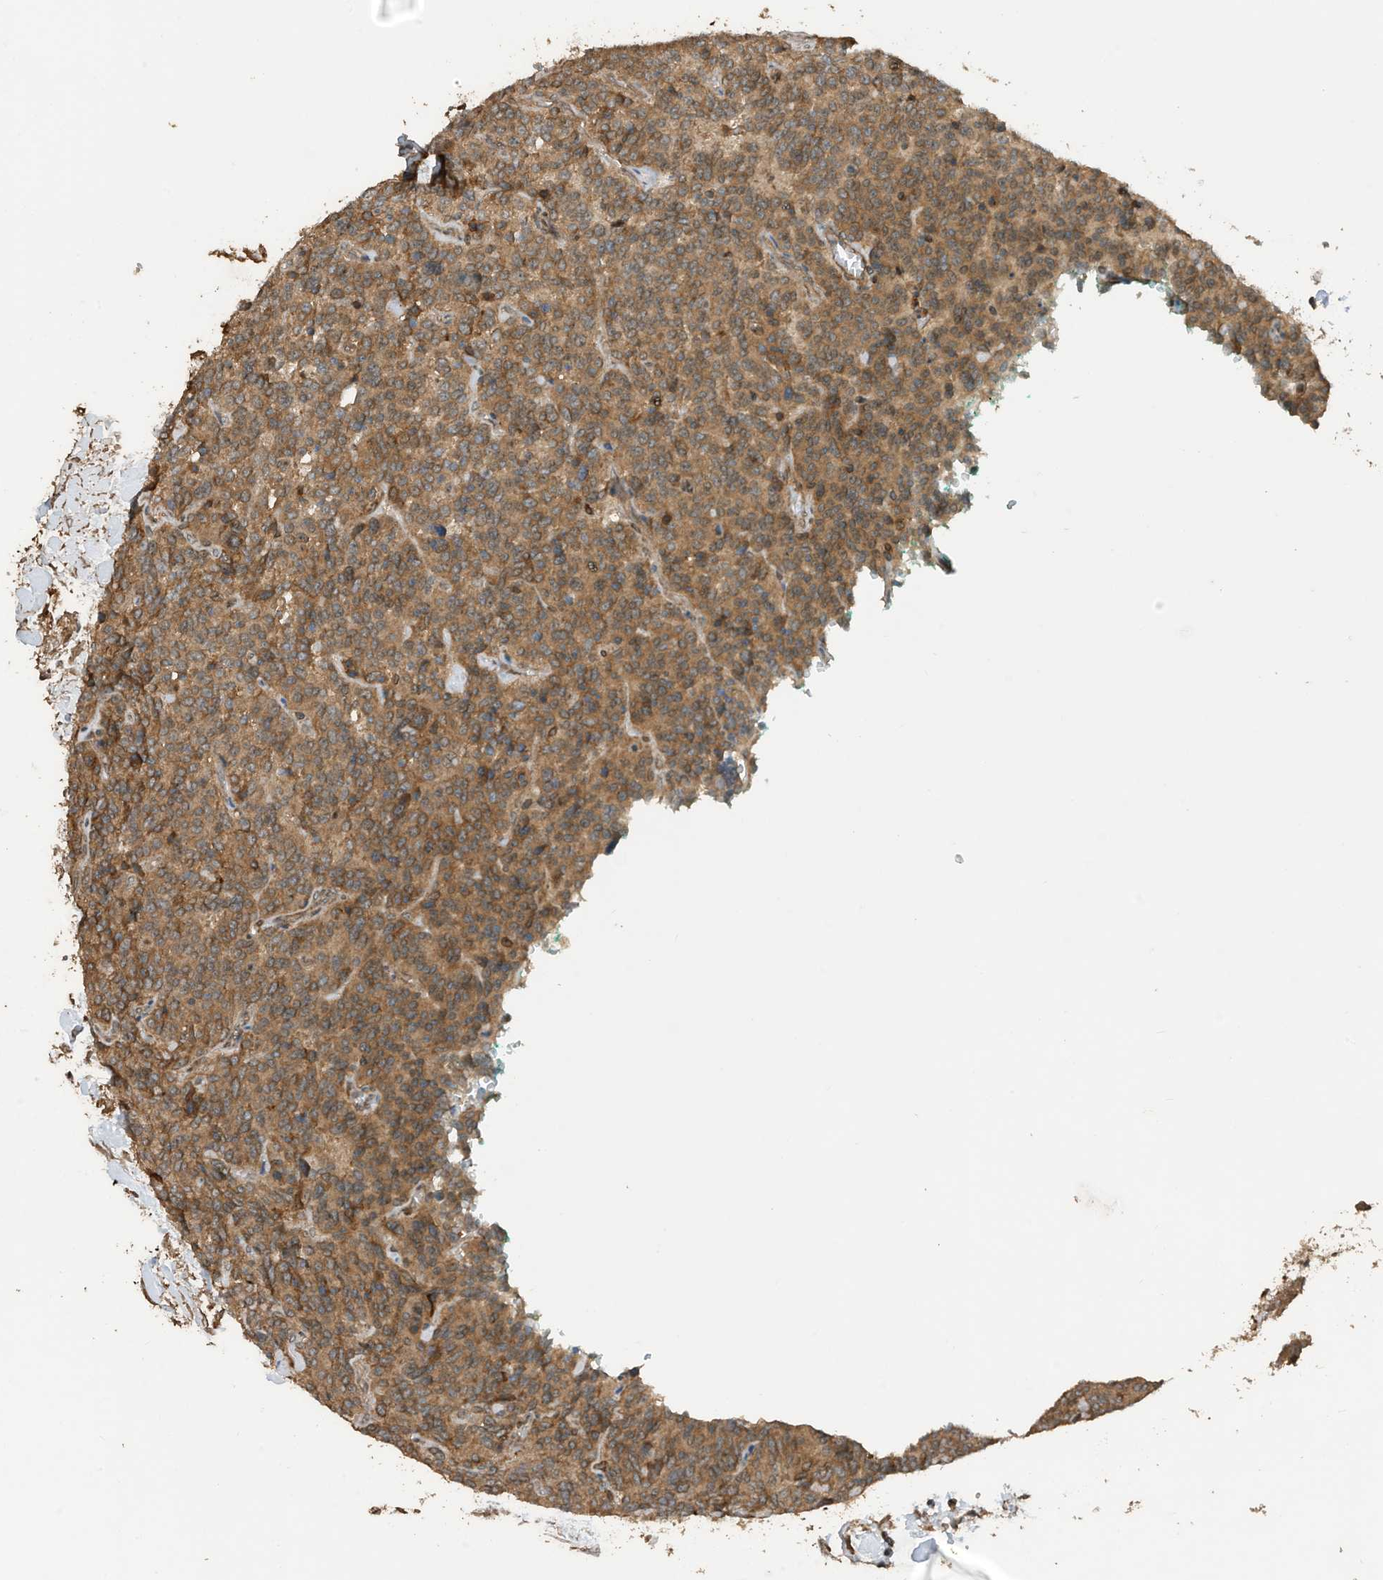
{"staining": {"intensity": "moderate", "quantity": ">75%", "location": "cytoplasmic/membranous"}, "tissue": "carcinoid", "cell_type": "Tumor cells", "image_type": "cancer", "snomed": [{"axis": "morphology", "description": "Carcinoid, malignant, NOS"}, {"axis": "topography", "description": "Lung"}], "caption": "The histopathology image displays immunohistochemical staining of carcinoid (malignant). There is moderate cytoplasmic/membranous staining is present in approximately >75% of tumor cells.", "gene": "ZNF653", "patient": {"sex": "female", "age": 46}}